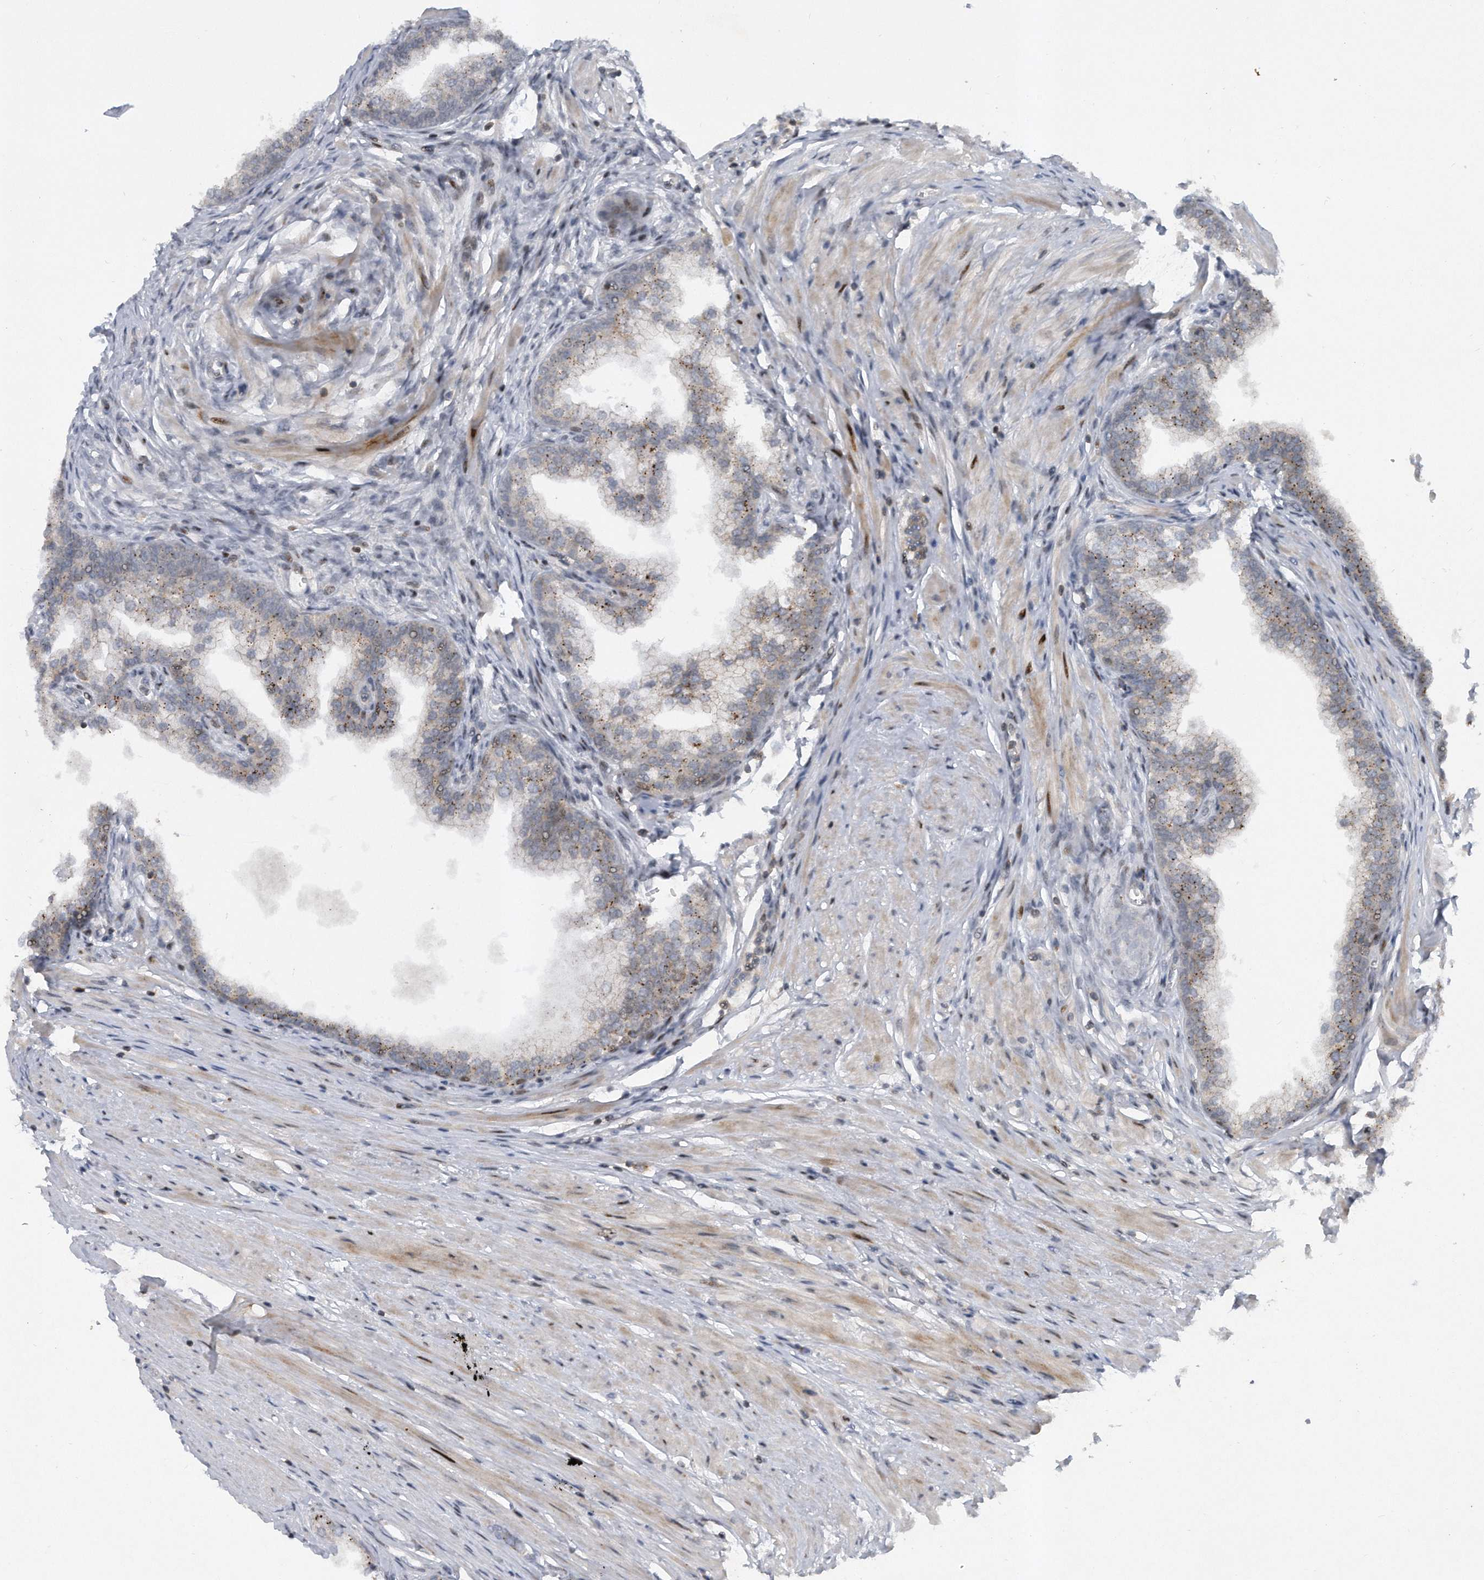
{"staining": {"intensity": "moderate", "quantity": ">75%", "location": "cytoplasmic/membranous"}, "tissue": "prostate", "cell_type": "Glandular cells", "image_type": "normal", "snomed": [{"axis": "morphology", "description": "Normal tissue, NOS"}, {"axis": "morphology", "description": "Urothelial carcinoma, Low grade"}, {"axis": "topography", "description": "Urinary bladder"}, {"axis": "topography", "description": "Prostate"}], "caption": "DAB (3,3'-diaminobenzidine) immunohistochemical staining of benign human prostate demonstrates moderate cytoplasmic/membranous protein positivity in about >75% of glandular cells.", "gene": "PGBD2", "patient": {"sex": "male", "age": 60}}